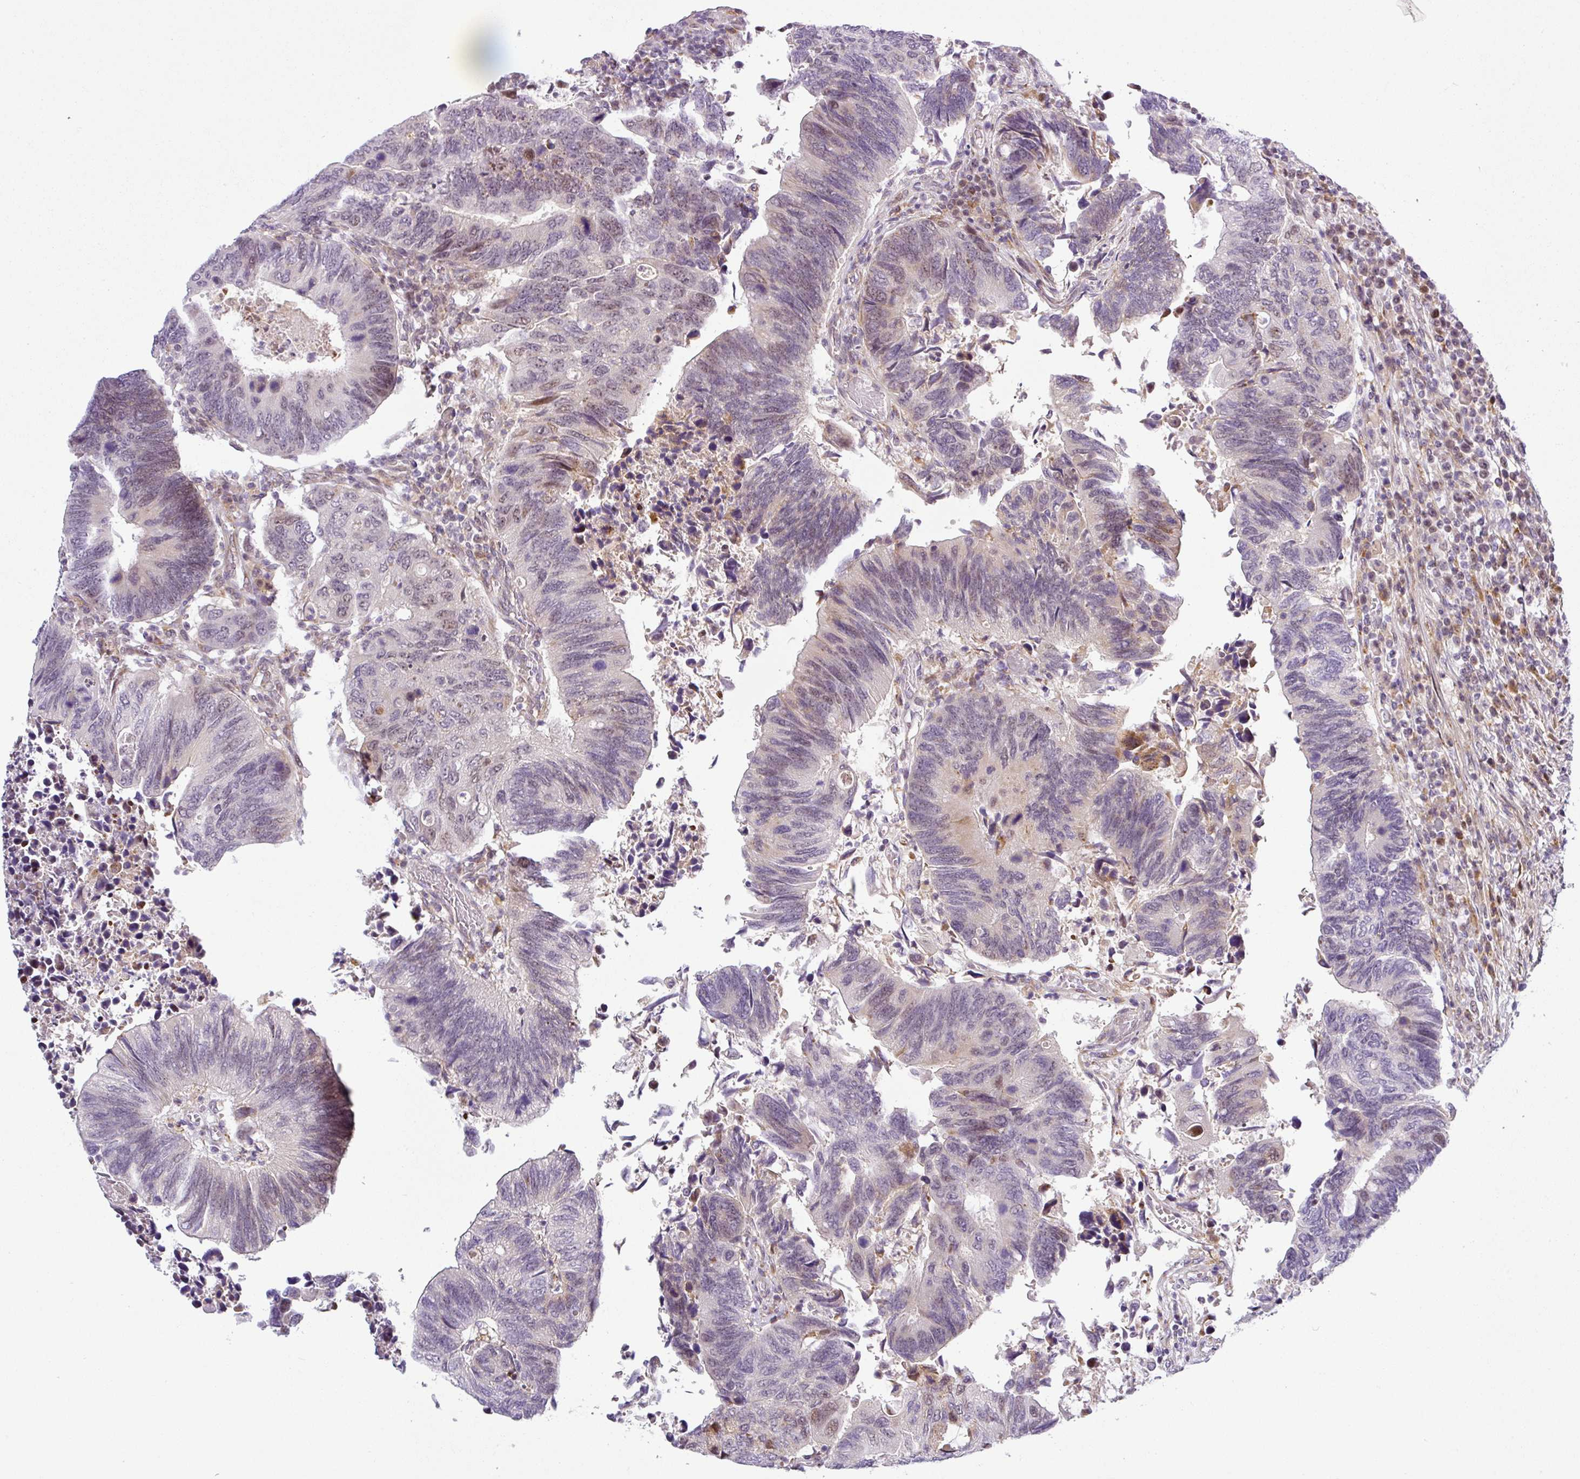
{"staining": {"intensity": "weak", "quantity": "25%-75%", "location": "nuclear"}, "tissue": "colorectal cancer", "cell_type": "Tumor cells", "image_type": "cancer", "snomed": [{"axis": "morphology", "description": "Adenocarcinoma, NOS"}, {"axis": "topography", "description": "Colon"}], "caption": "Protein staining of colorectal cancer tissue demonstrates weak nuclear expression in approximately 25%-75% of tumor cells.", "gene": "NDUFB2", "patient": {"sex": "male", "age": 87}}